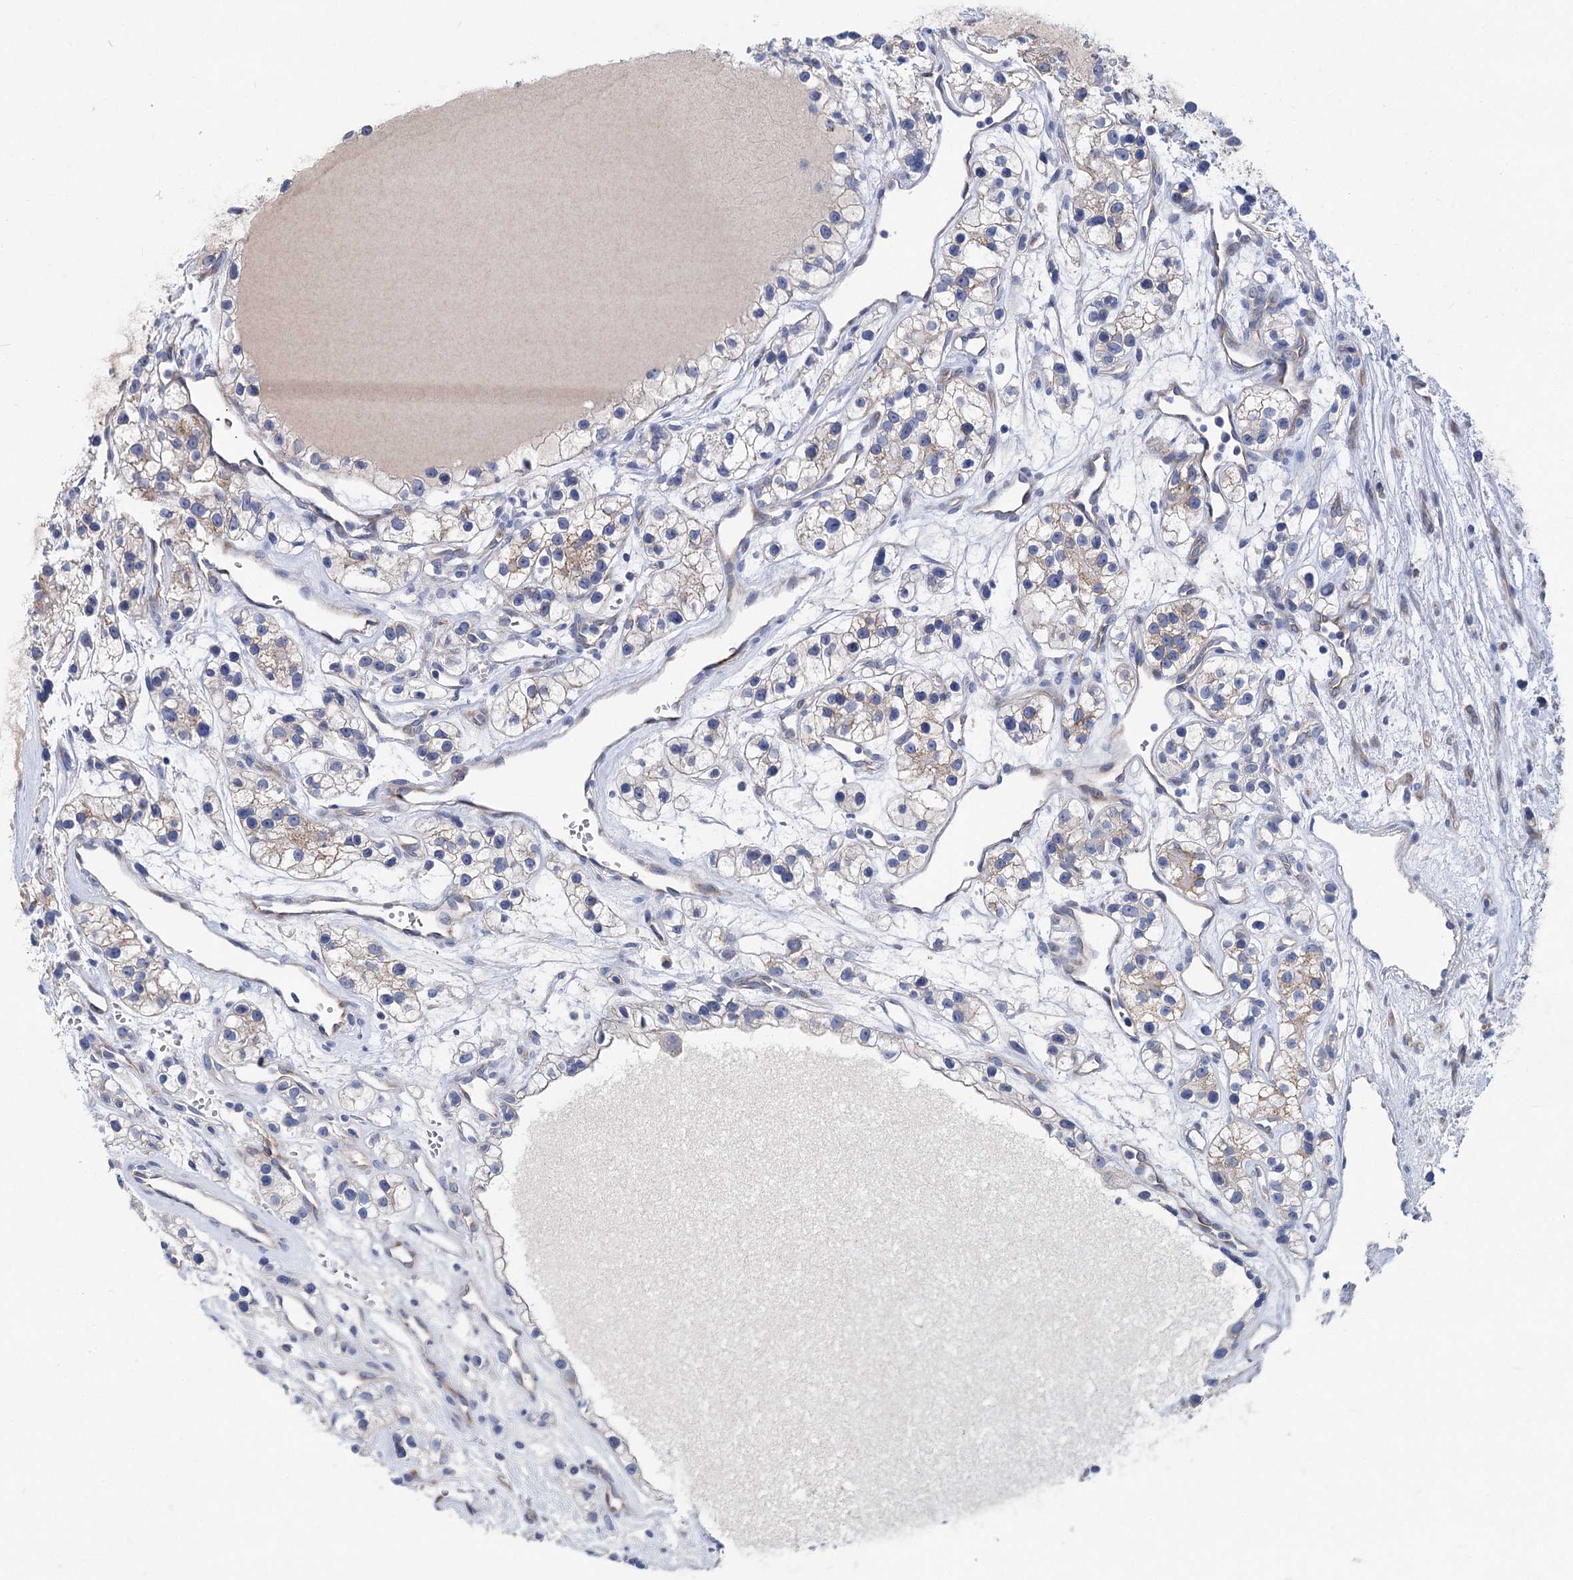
{"staining": {"intensity": "weak", "quantity": "25%-75%", "location": "cytoplasmic/membranous"}, "tissue": "renal cancer", "cell_type": "Tumor cells", "image_type": "cancer", "snomed": [{"axis": "morphology", "description": "Adenocarcinoma, NOS"}, {"axis": "topography", "description": "Kidney"}], "caption": "Adenocarcinoma (renal) stained with DAB (3,3'-diaminobenzidine) IHC displays low levels of weak cytoplasmic/membranous staining in approximately 25%-75% of tumor cells.", "gene": "CHDH", "patient": {"sex": "female", "age": 57}}